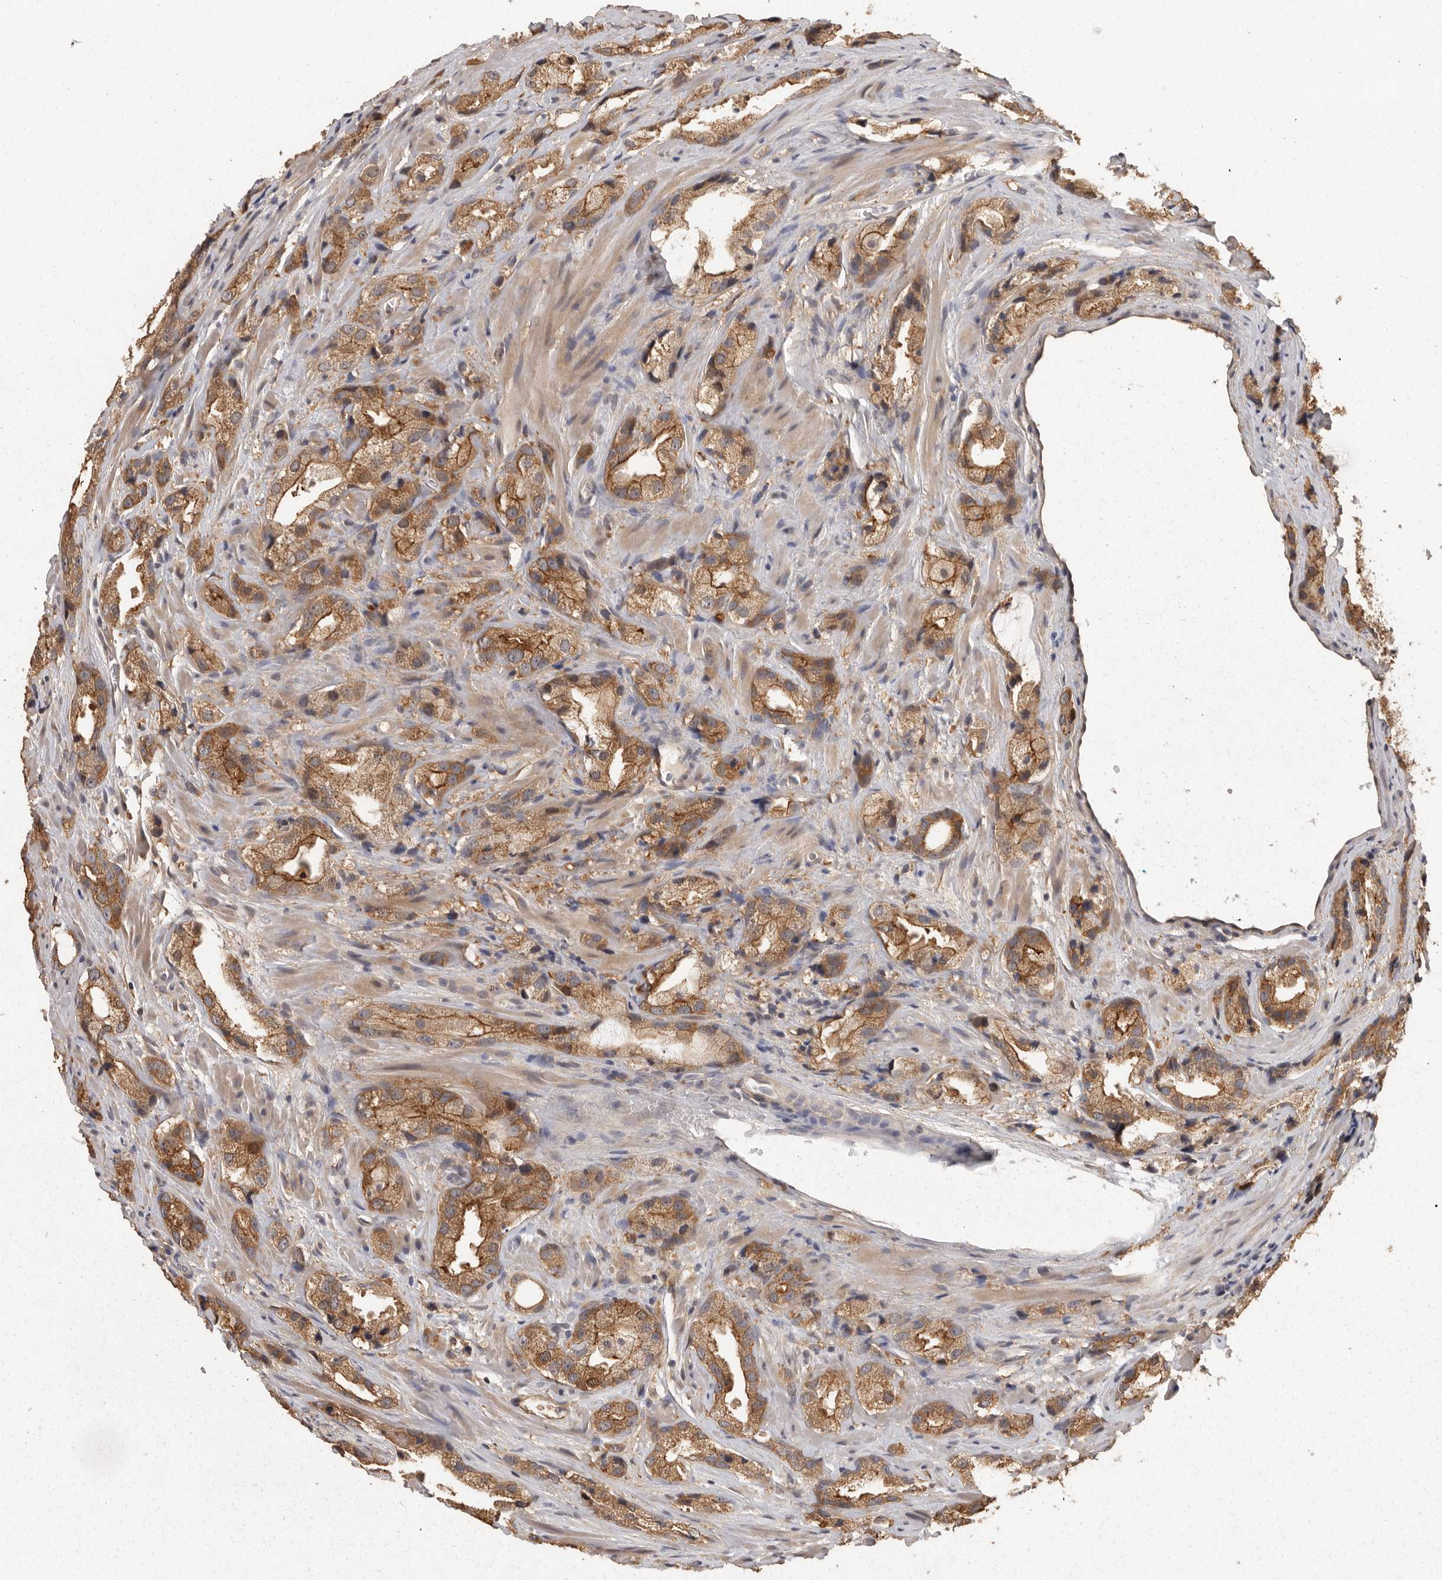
{"staining": {"intensity": "moderate", "quantity": ">75%", "location": "cytoplasmic/membranous"}, "tissue": "prostate cancer", "cell_type": "Tumor cells", "image_type": "cancer", "snomed": [{"axis": "morphology", "description": "Adenocarcinoma, High grade"}, {"axis": "topography", "description": "Prostate"}], "caption": "Prostate cancer (high-grade adenocarcinoma) tissue reveals moderate cytoplasmic/membranous positivity in about >75% of tumor cells The staining was performed using DAB to visualize the protein expression in brown, while the nuclei were stained in blue with hematoxylin (Magnification: 20x).", "gene": "BAIAP2", "patient": {"sex": "male", "age": 63}}